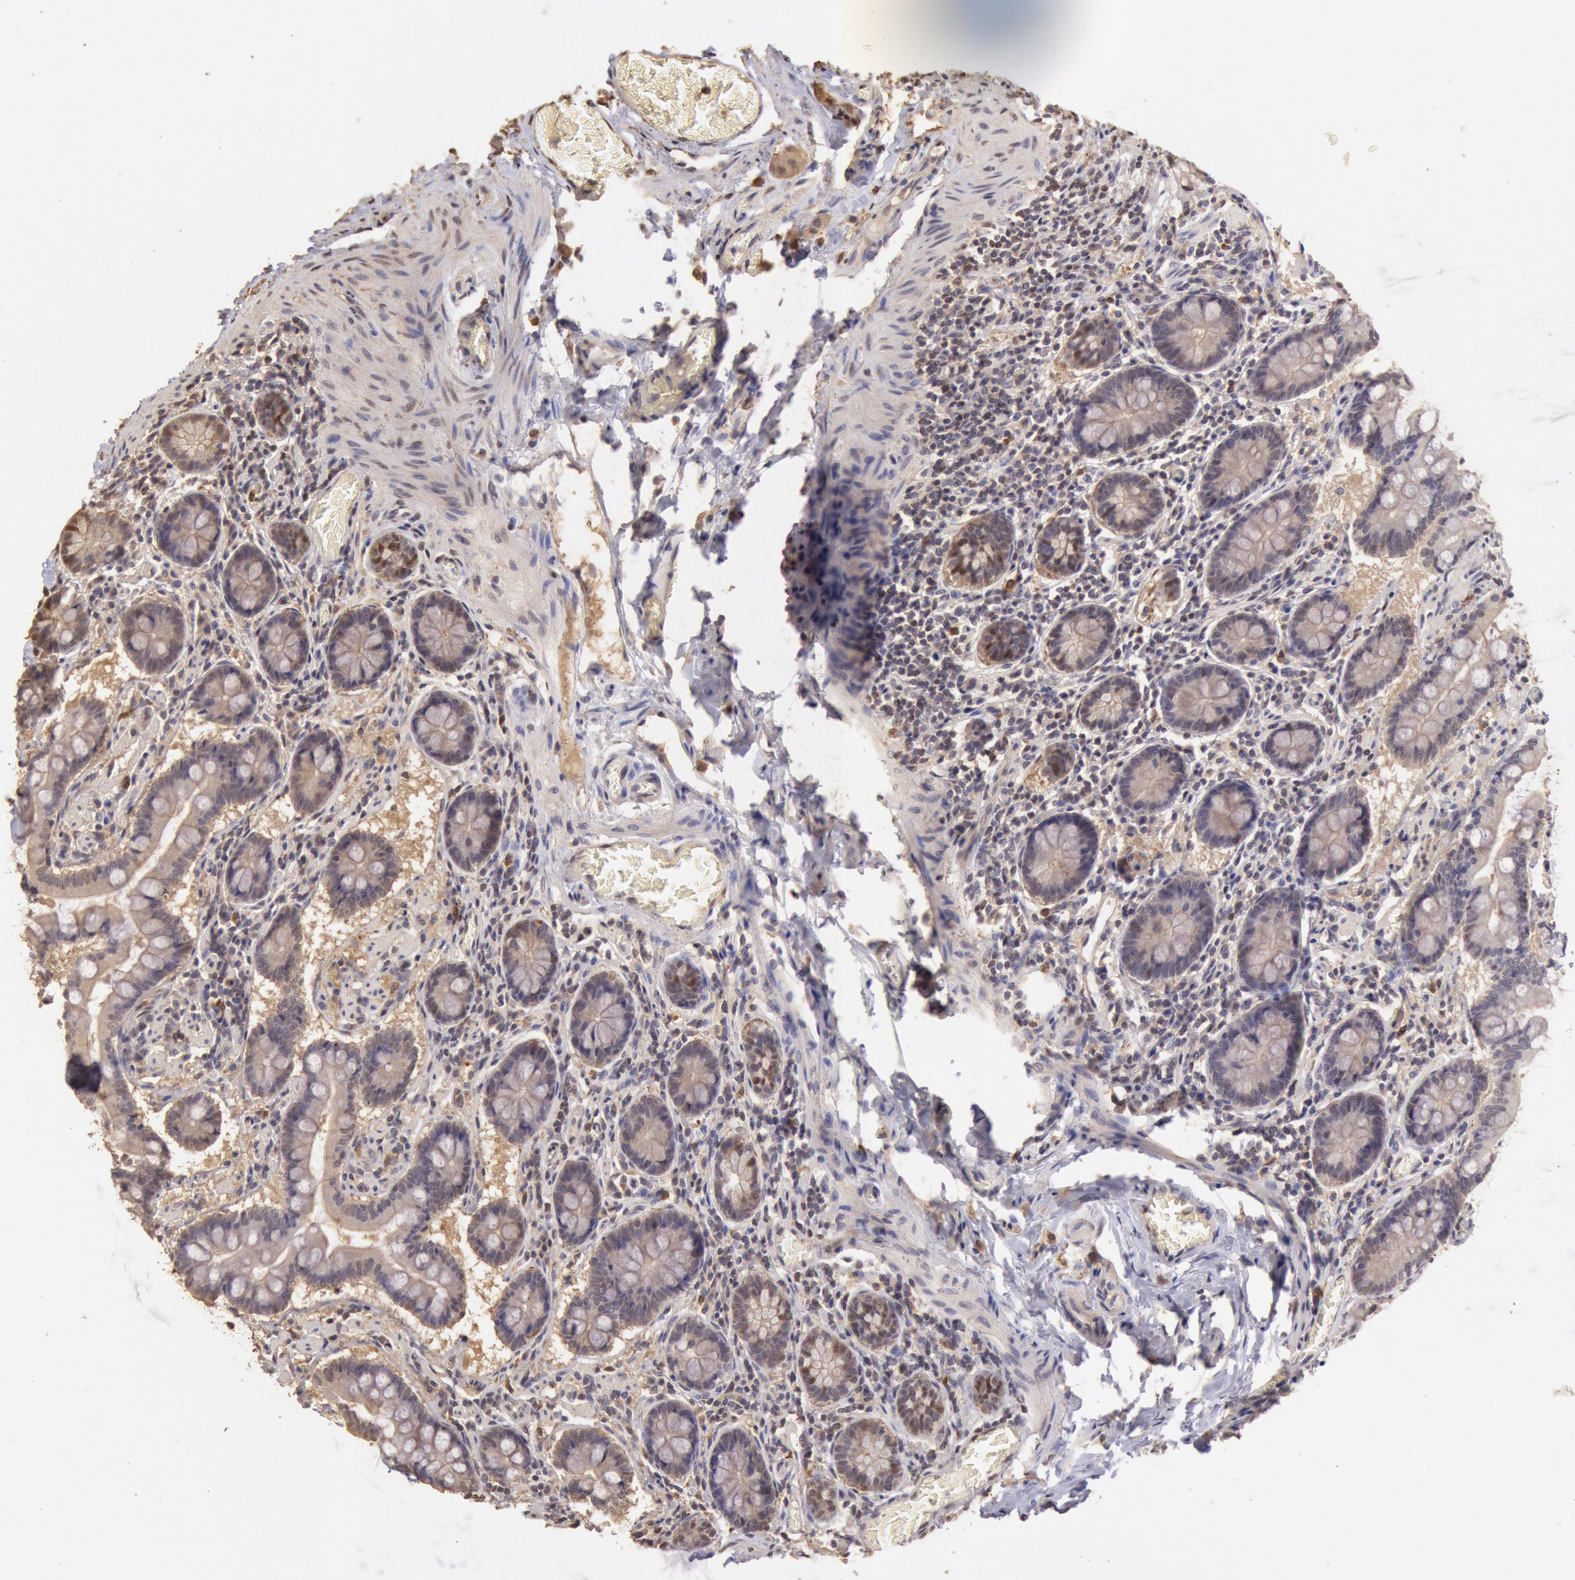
{"staining": {"intensity": "weak", "quantity": ">75%", "location": "cytoplasmic/membranous"}, "tissue": "small intestine", "cell_type": "Glandular cells", "image_type": "normal", "snomed": [{"axis": "morphology", "description": "Normal tissue, NOS"}, {"axis": "topography", "description": "Small intestine"}], "caption": "Immunohistochemistry (IHC) staining of benign small intestine, which shows low levels of weak cytoplasmic/membranous staining in about >75% of glandular cells indicating weak cytoplasmic/membranous protein expression. The staining was performed using DAB (brown) for protein detection and nuclei were counterstained in hematoxylin (blue).", "gene": "SOD1", "patient": {"sex": "male", "age": 41}}